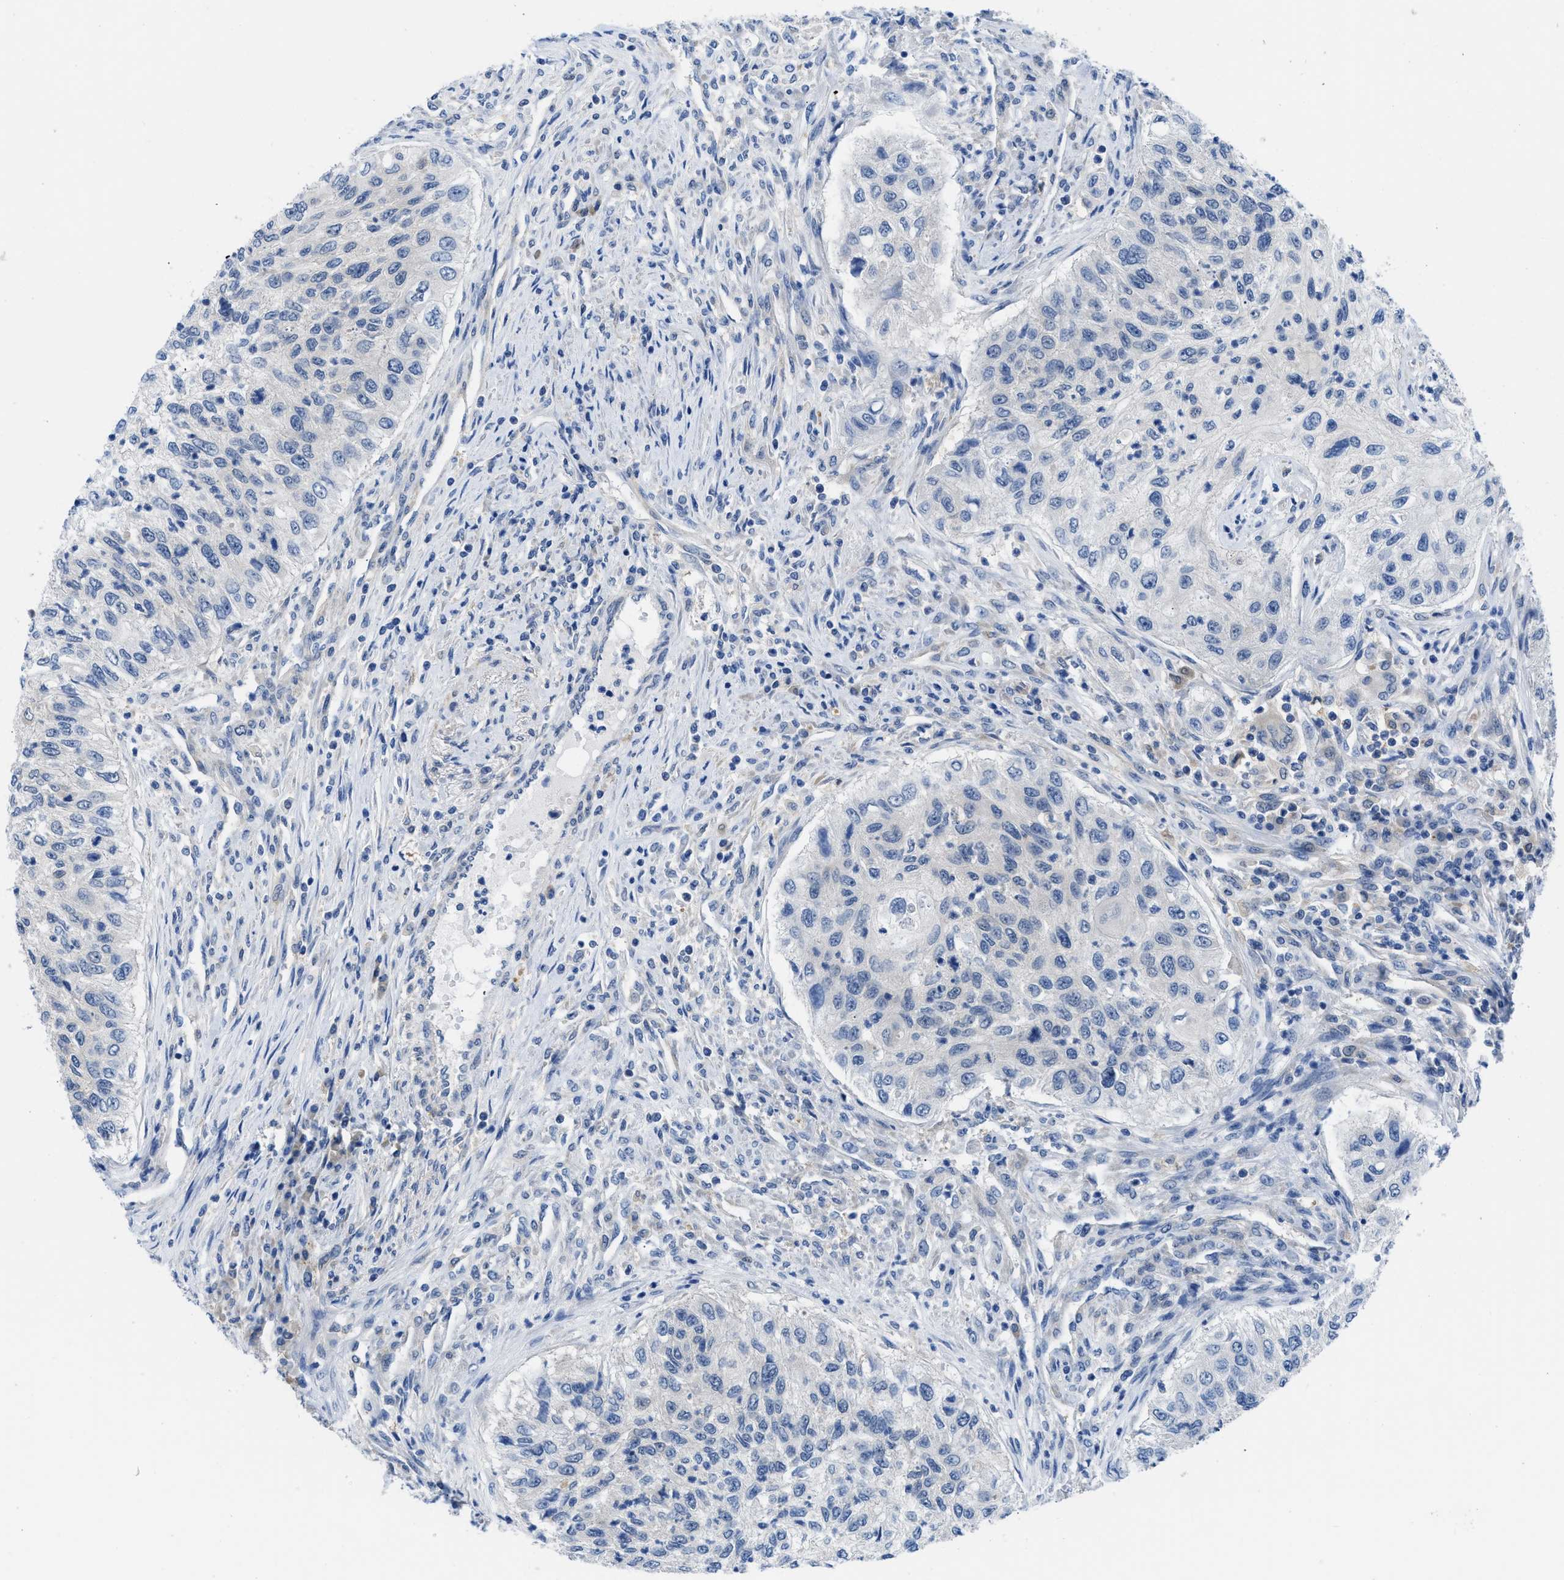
{"staining": {"intensity": "negative", "quantity": "none", "location": "none"}, "tissue": "urothelial cancer", "cell_type": "Tumor cells", "image_type": "cancer", "snomed": [{"axis": "morphology", "description": "Urothelial carcinoma, High grade"}, {"axis": "topography", "description": "Urinary bladder"}], "caption": "Immunohistochemical staining of human urothelial carcinoma (high-grade) exhibits no significant positivity in tumor cells.", "gene": "CBR1", "patient": {"sex": "female", "age": 60}}